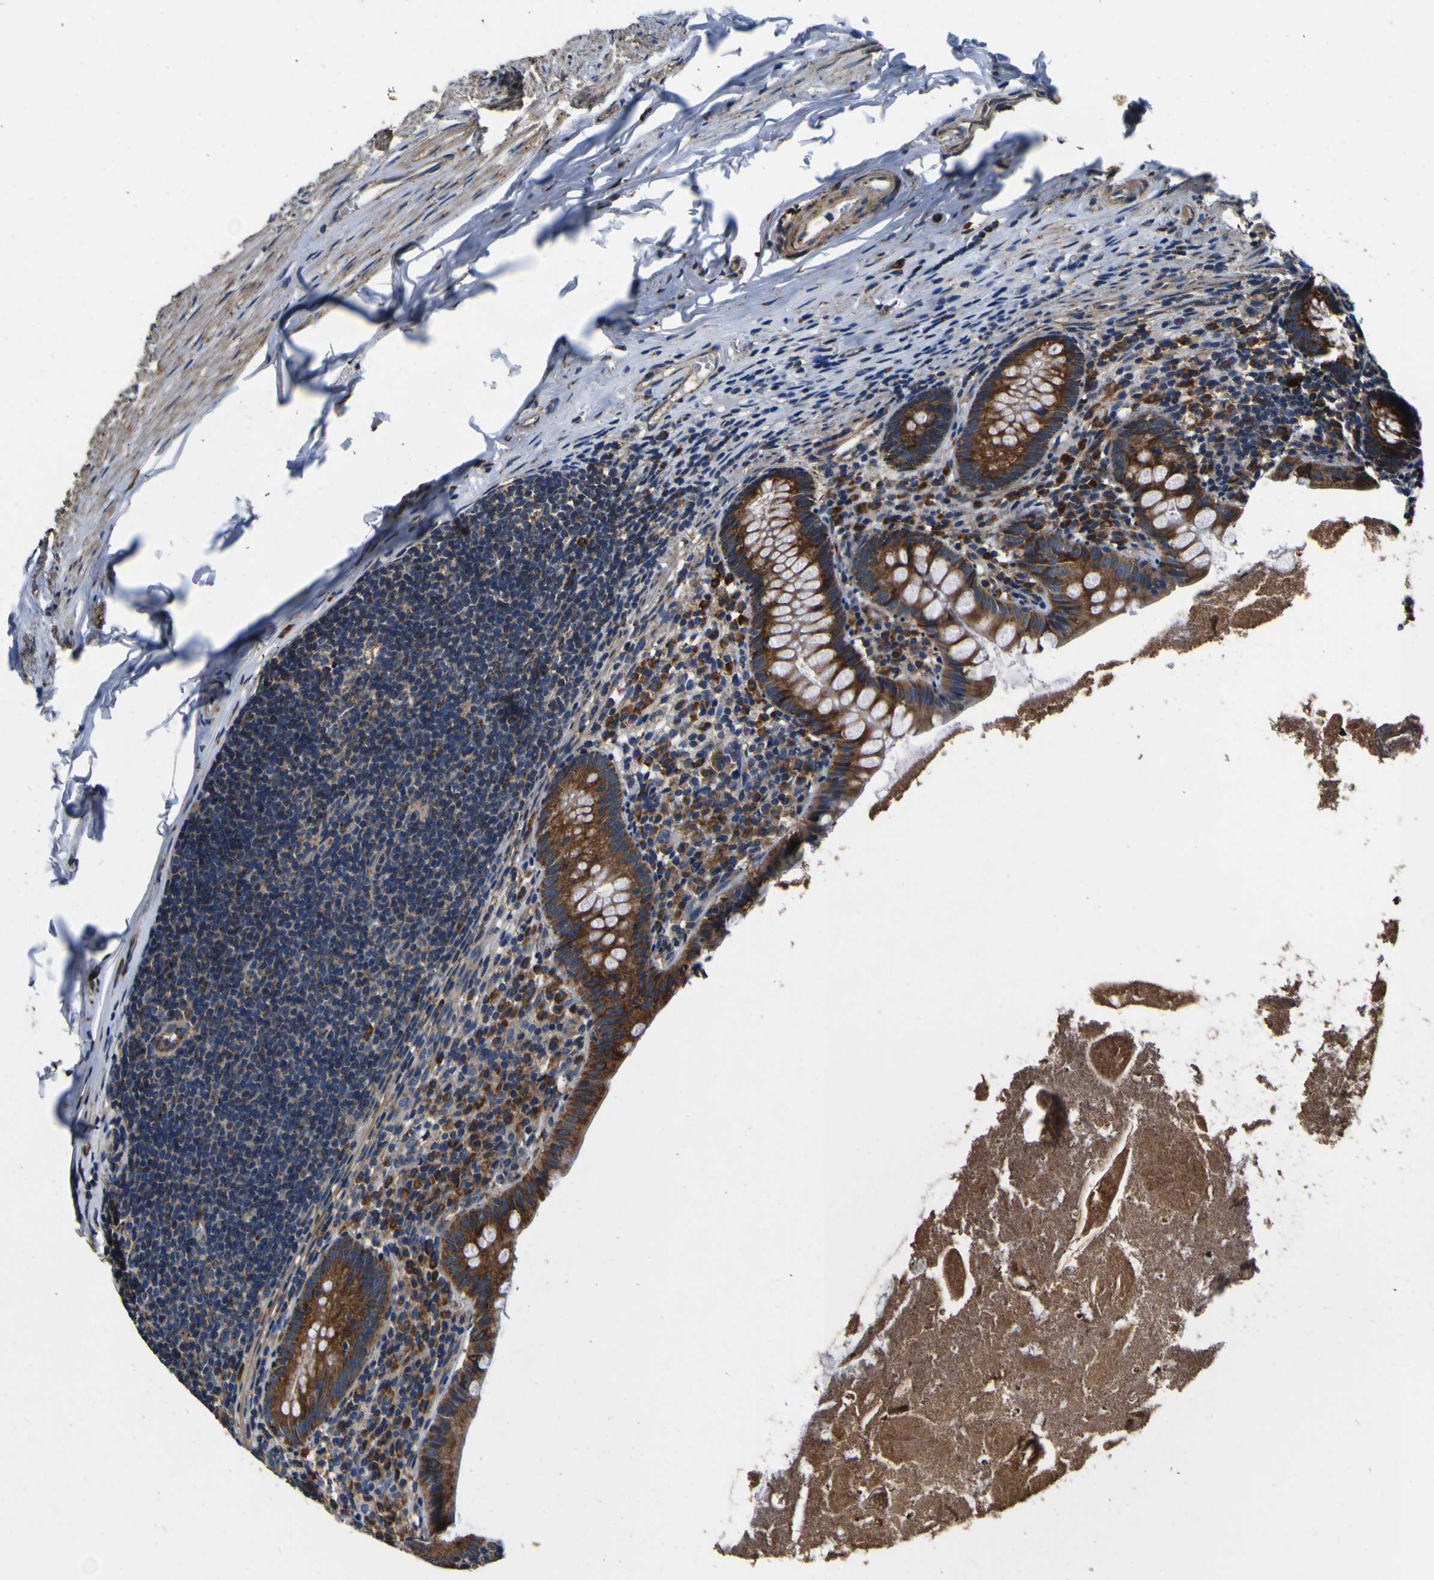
{"staining": {"intensity": "strong", "quantity": ">75%", "location": "cytoplasmic/membranous"}, "tissue": "appendix", "cell_type": "Glandular cells", "image_type": "normal", "snomed": [{"axis": "morphology", "description": "Normal tissue, NOS"}, {"axis": "topography", "description": "Appendix"}], "caption": "Strong cytoplasmic/membranous expression for a protein is identified in about >75% of glandular cells of normal appendix using immunohistochemistry.", "gene": "INPP5A", "patient": {"sex": "male", "age": 52}}